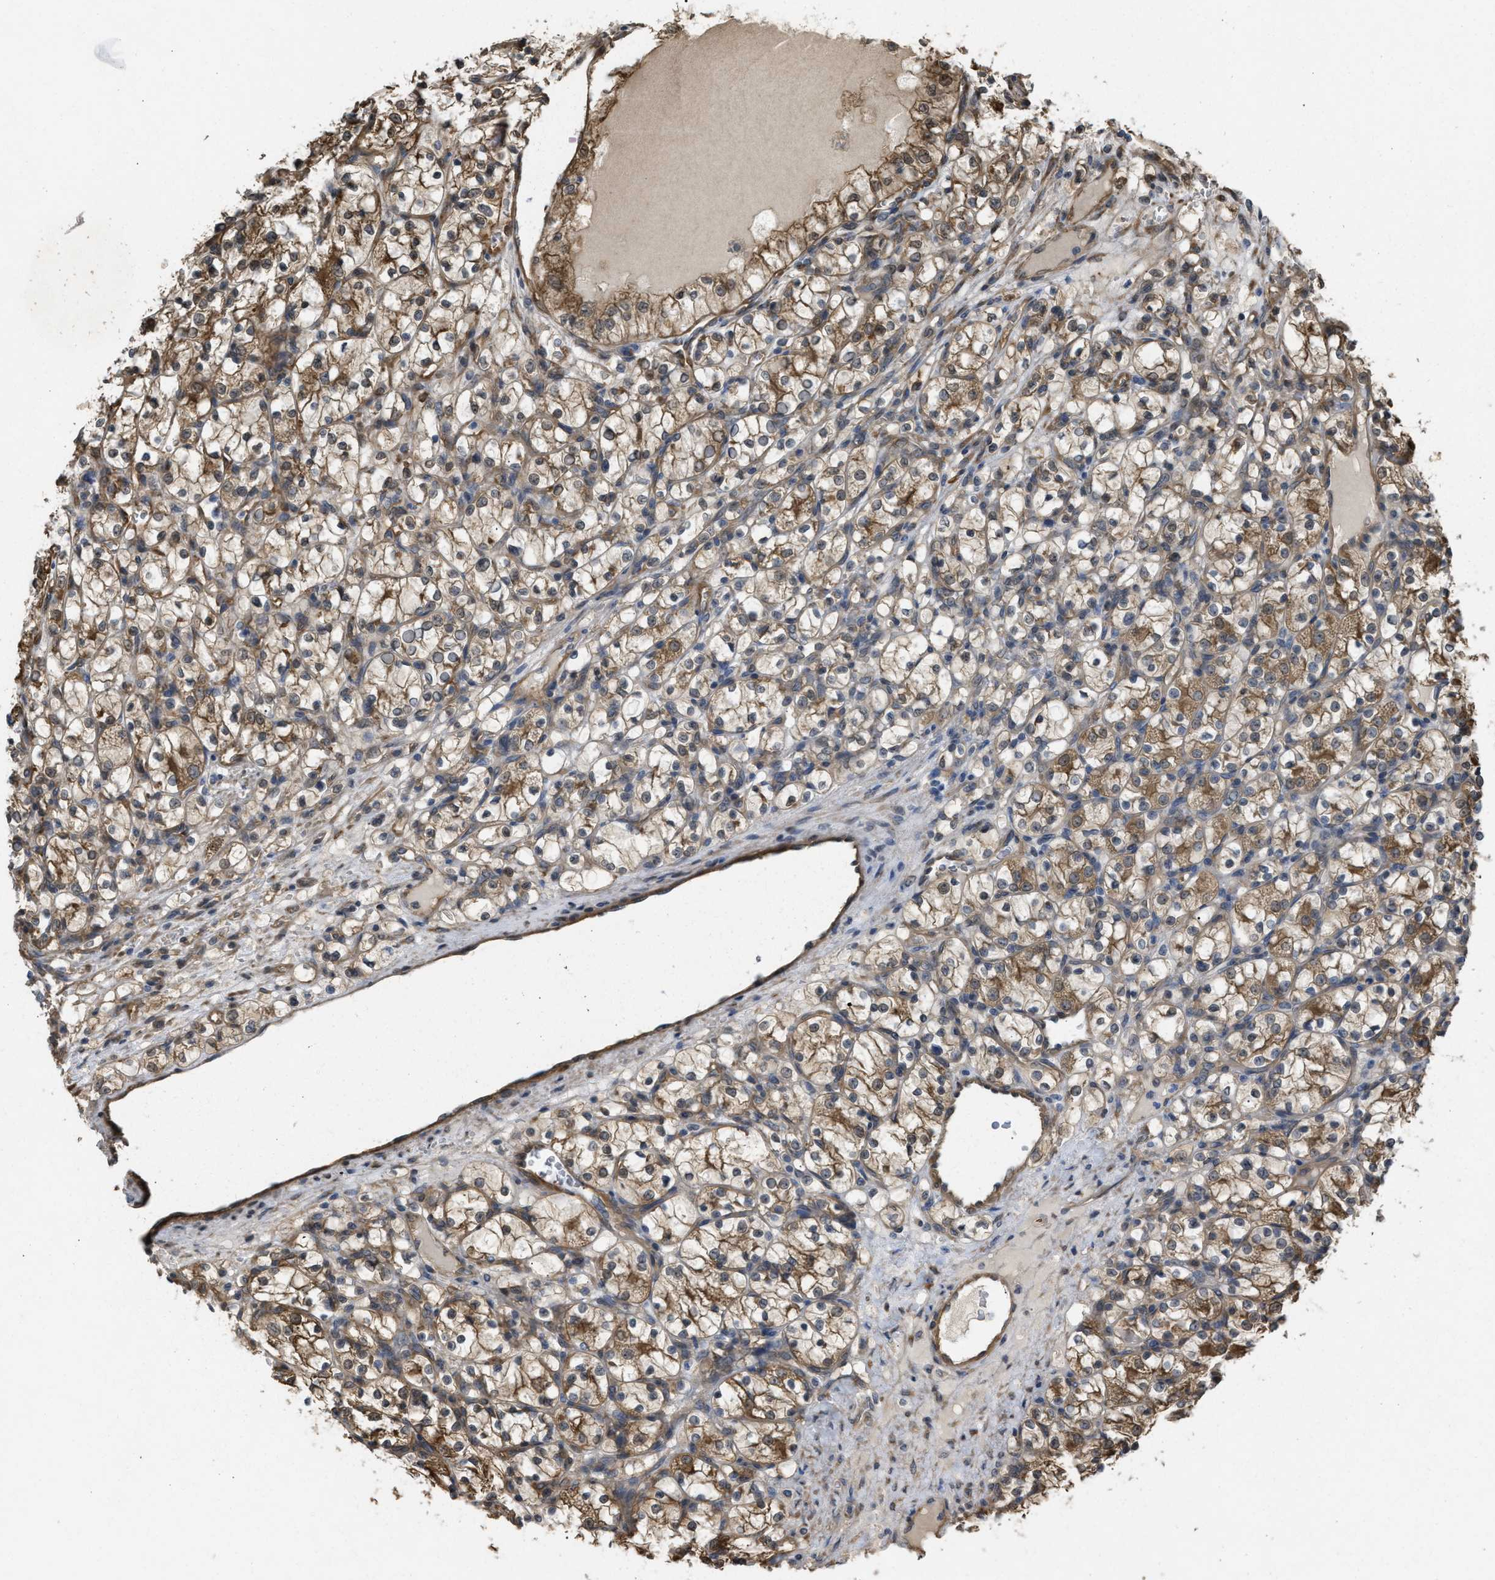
{"staining": {"intensity": "moderate", "quantity": ">75%", "location": "cytoplasmic/membranous"}, "tissue": "renal cancer", "cell_type": "Tumor cells", "image_type": "cancer", "snomed": [{"axis": "morphology", "description": "Adenocarcinoma, NOS"}, {"axis": "topography", "description": "Kidney"}], "caption": "This histopathology image reveals immunohistochemistry staining of human renal cancer, with medium moderate cytoplasmic/membranous positivity in approximately >75% of tumor cells.", "gene": "BAG3", "patient": {"sex": "female", "age": 69}}